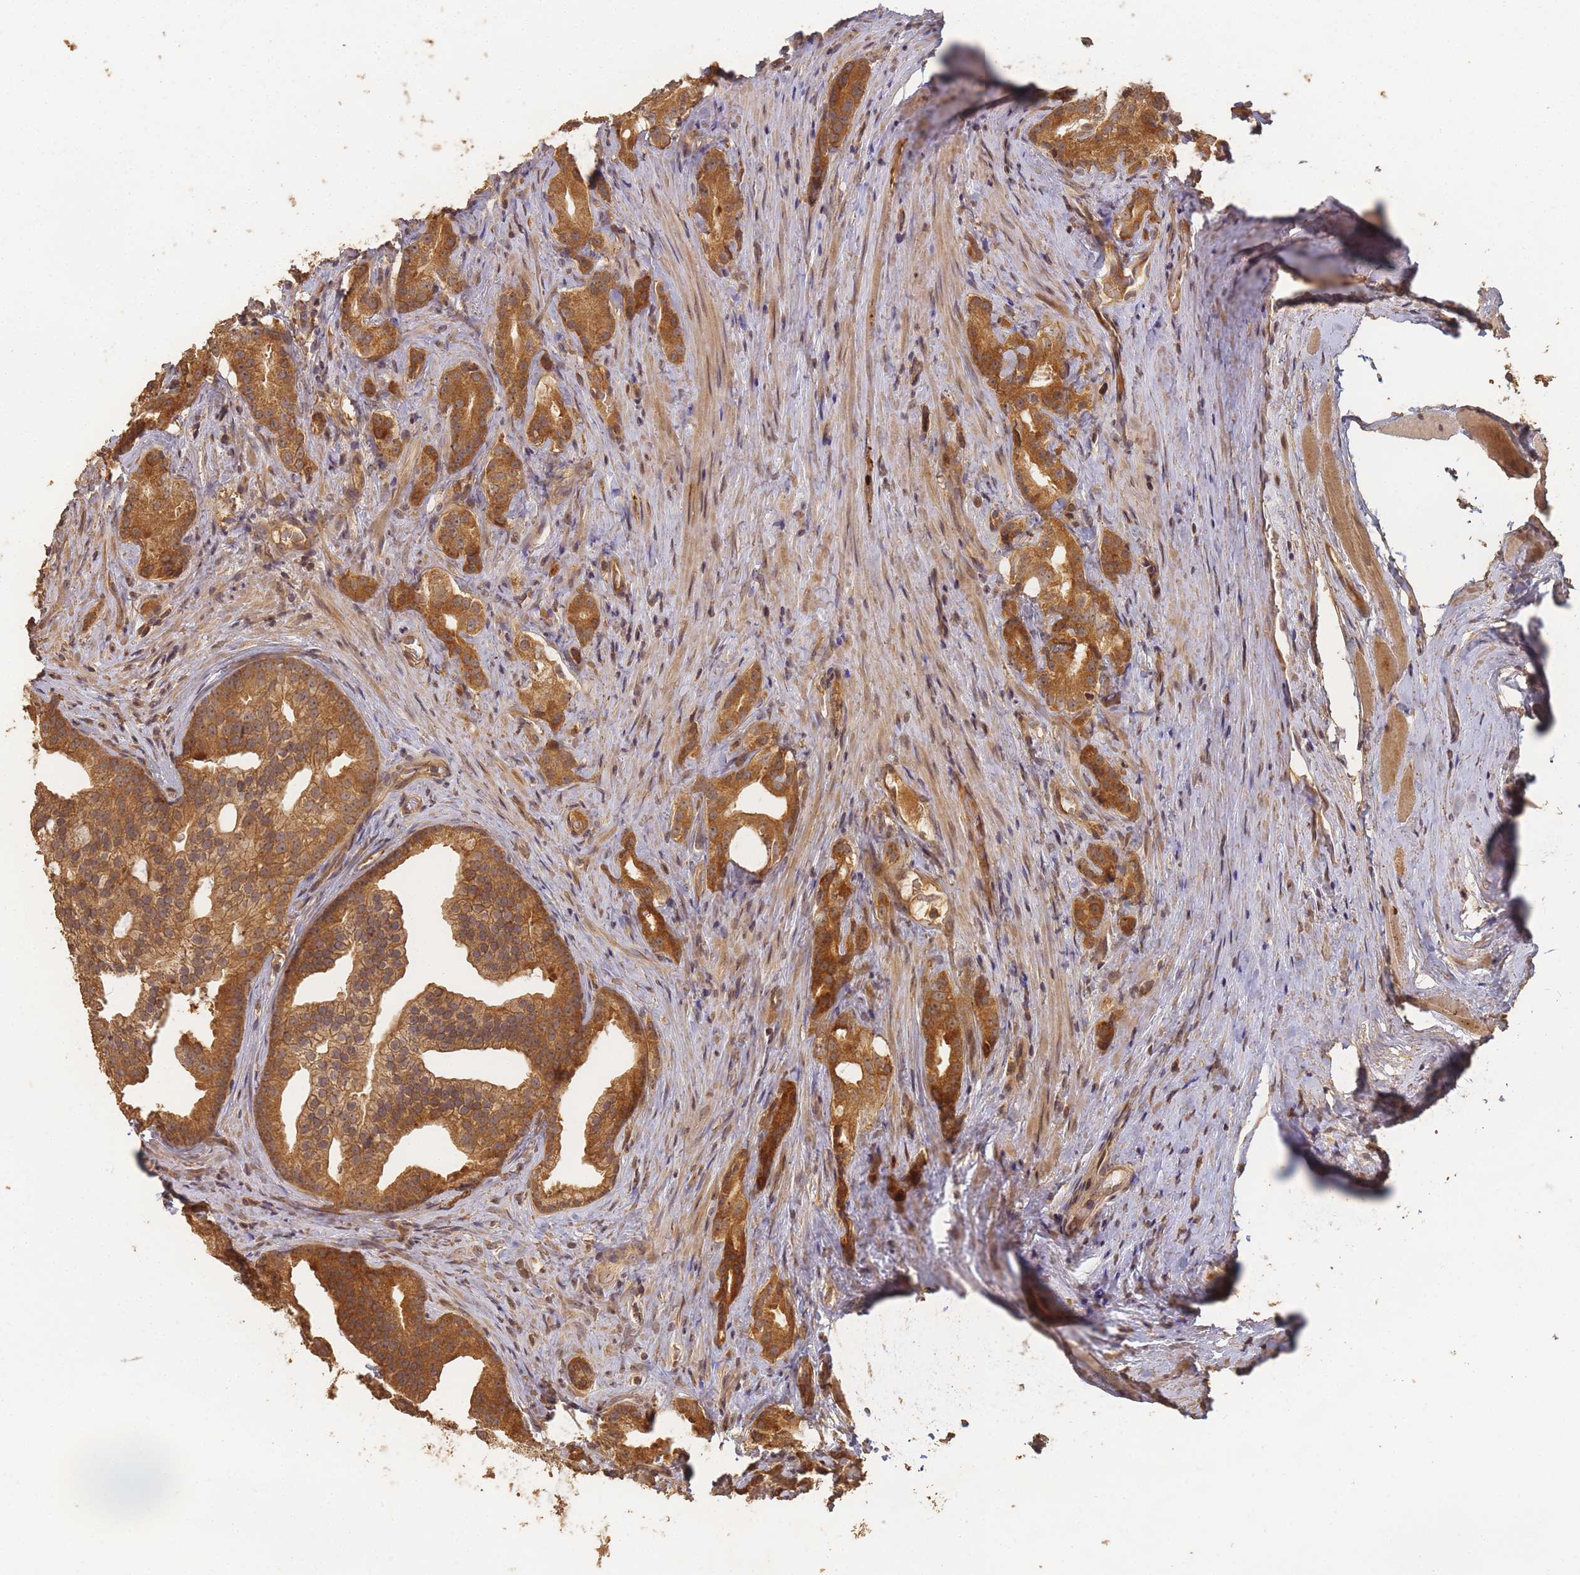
{"staining": {"intensity": "strong", "quantity": ">75%", "location": "cytoplasmic/membranous"}, "tissue": "prostate cancer", "cell_type": "Tumor cells", "image_type": "cancer", "snomed": [{"axis": "morphology", "description": "Adenocarcinoma, Low grade"}, {"axis": "topography", "description": "Prostate"}], "caption": "Protein staining by IHC demonstrates strong cytoplasmic/membranous expression in about >75% of tumor cells in low-grade adenocarcinoma (prostate).", "gene": "ALKBH1", "patient": {"sex": "male", "age": 71}}